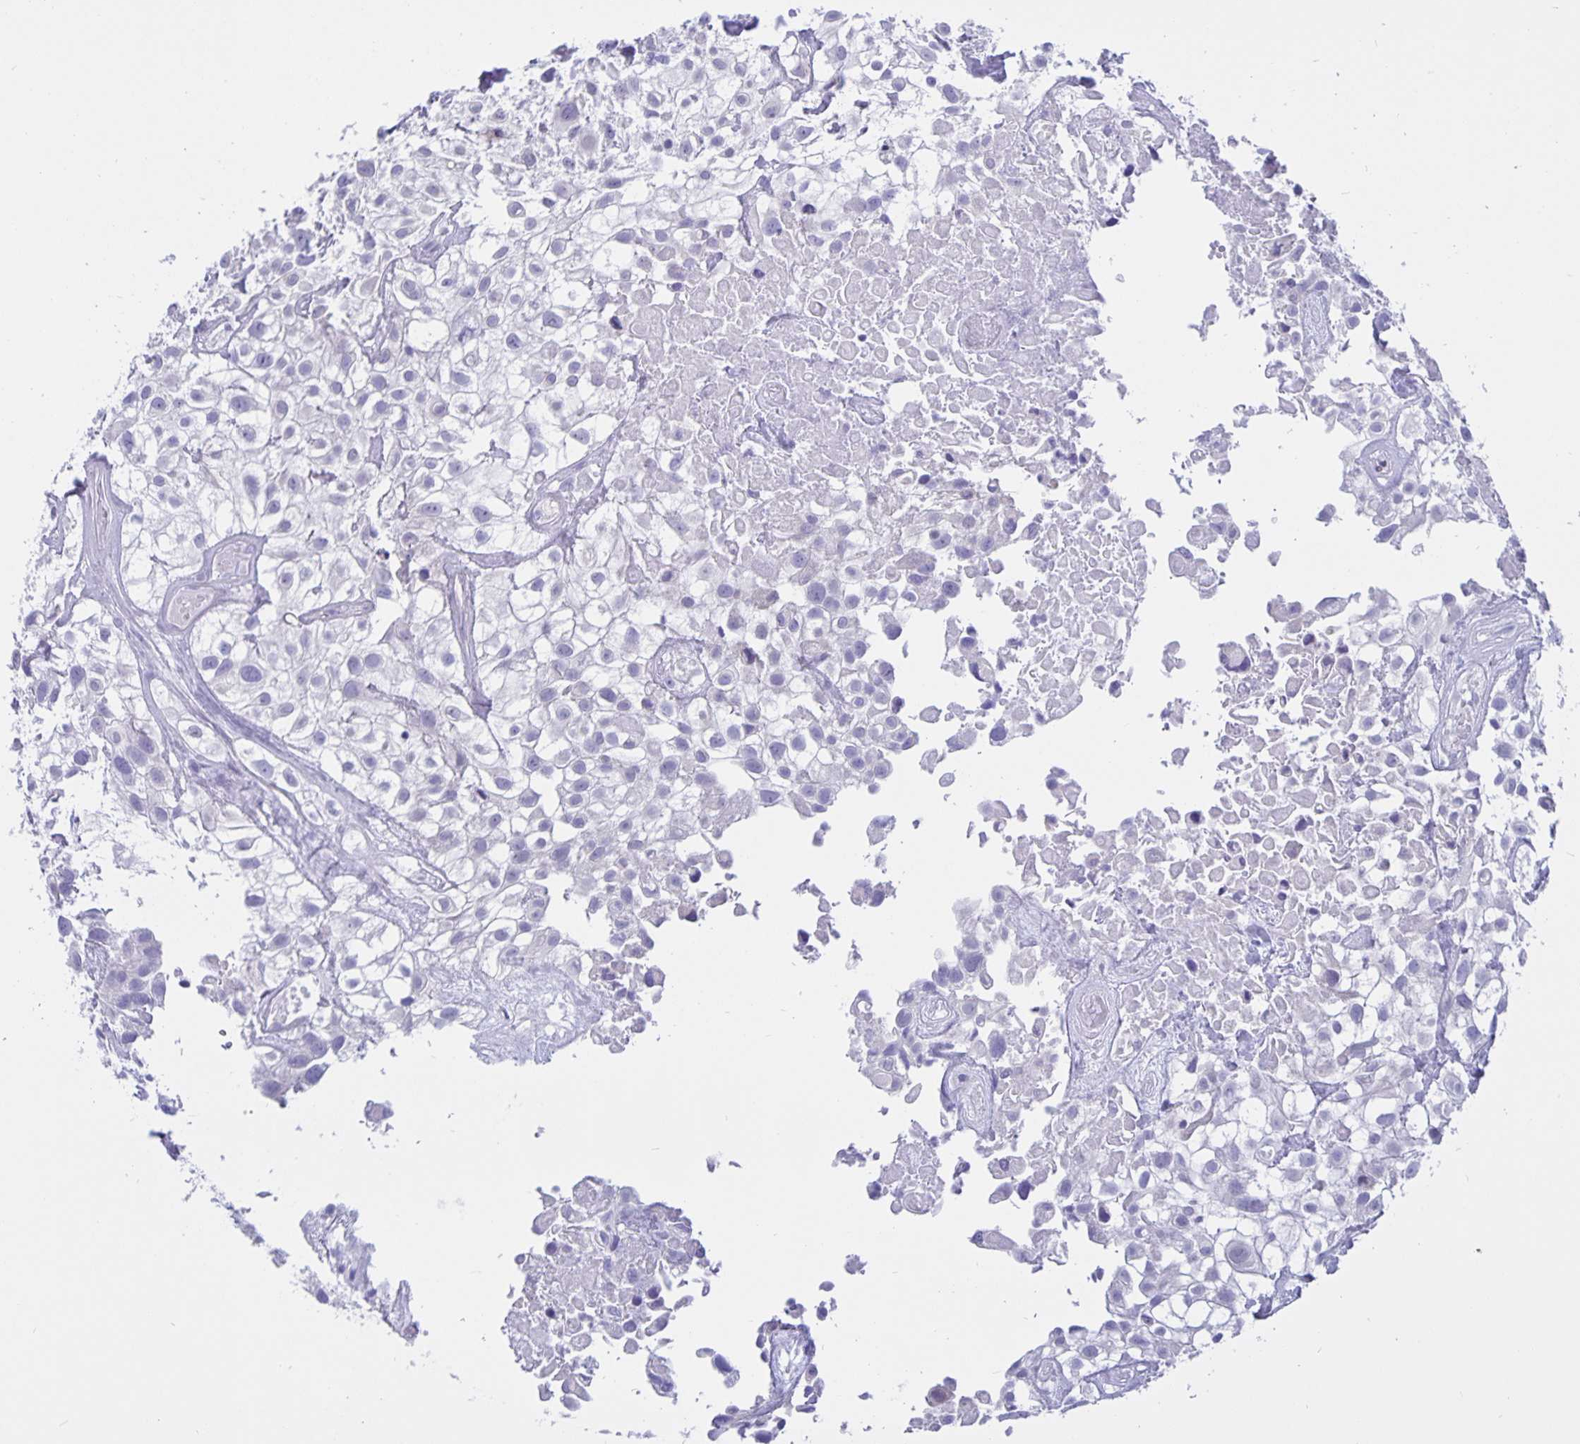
{"staining": {"intensity": "negative", "quantity": "none", "location": "none"}, "tissue": "urothelial cancer", "cell_type": "Tumor cells", "image_type": "cancer", "snomed": [{"axis": "morphology", "description": "Urothelial carcinoma, High grade"}, {"axis": "topography", "description": "Urinary bladder"}], "caption": "High-grade urothelial carcinoma was stained to show a protein in brown. There is no significant expression in tumor cells. The staining is performed using DAB (3,3'-diaminobenzidine) brown chromogen with nuclei counter-stained in using hematoxylin.", "gene": "ERMN", "patient": {"sex": "male", "age": 56}}